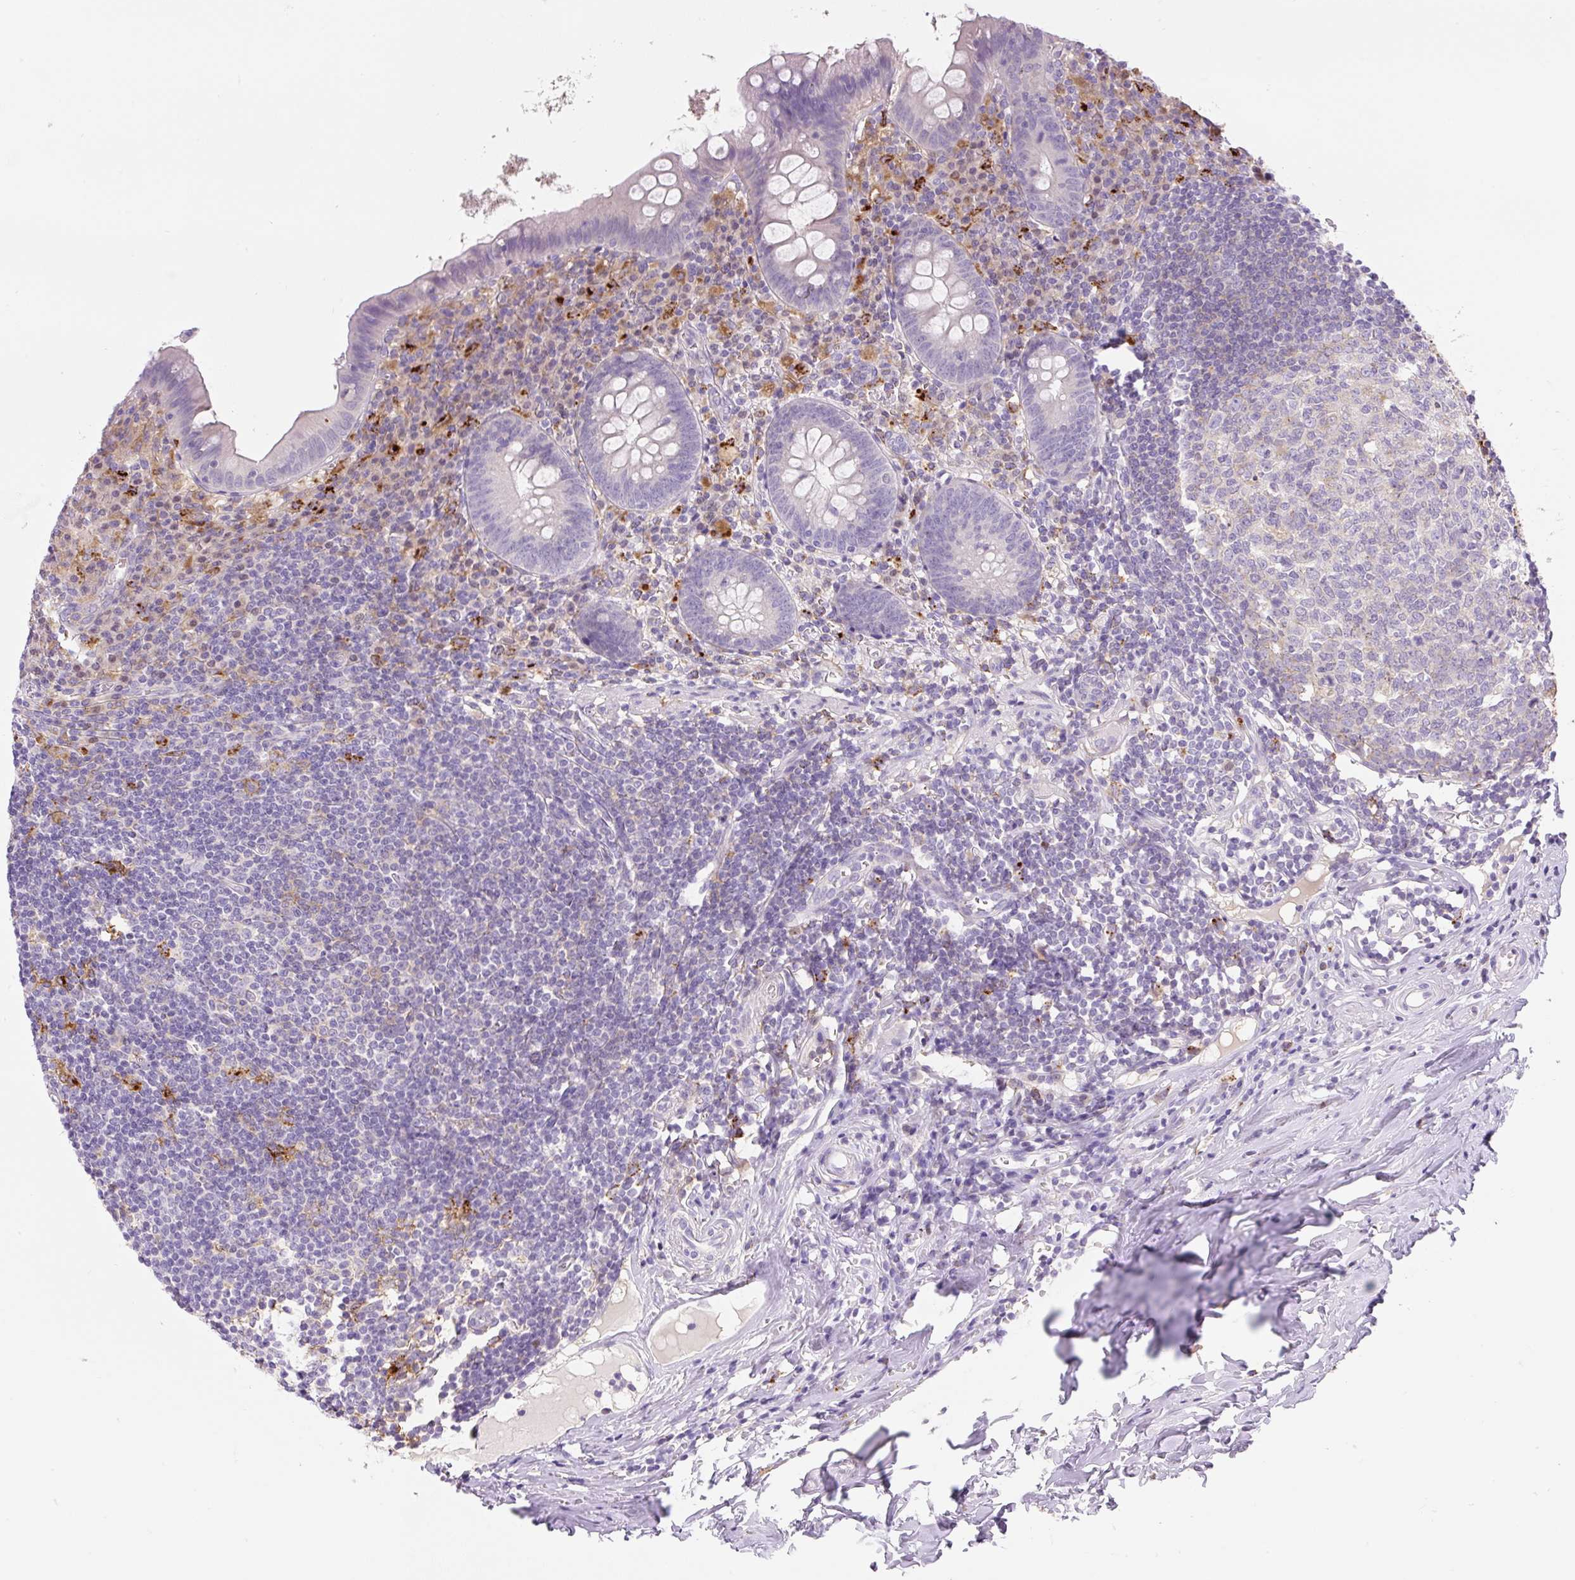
{"staining": {"intensity": "negative", "quantity": "none", "location": "none"}, "tissue": "appendix", "cell_type": "Glandular cells", "image_type": "normal", "snomed": [{"axis": "morphology", "description": "Normal tissue, NOS"}, {"axis": "topography", "description": "Appendix"}], "caption": "Protein analysis of benign appendix reveals no significant positivity in glandular cells.", "gene": "TDRD15", "patient": {"sex": "female", "age": 51}}